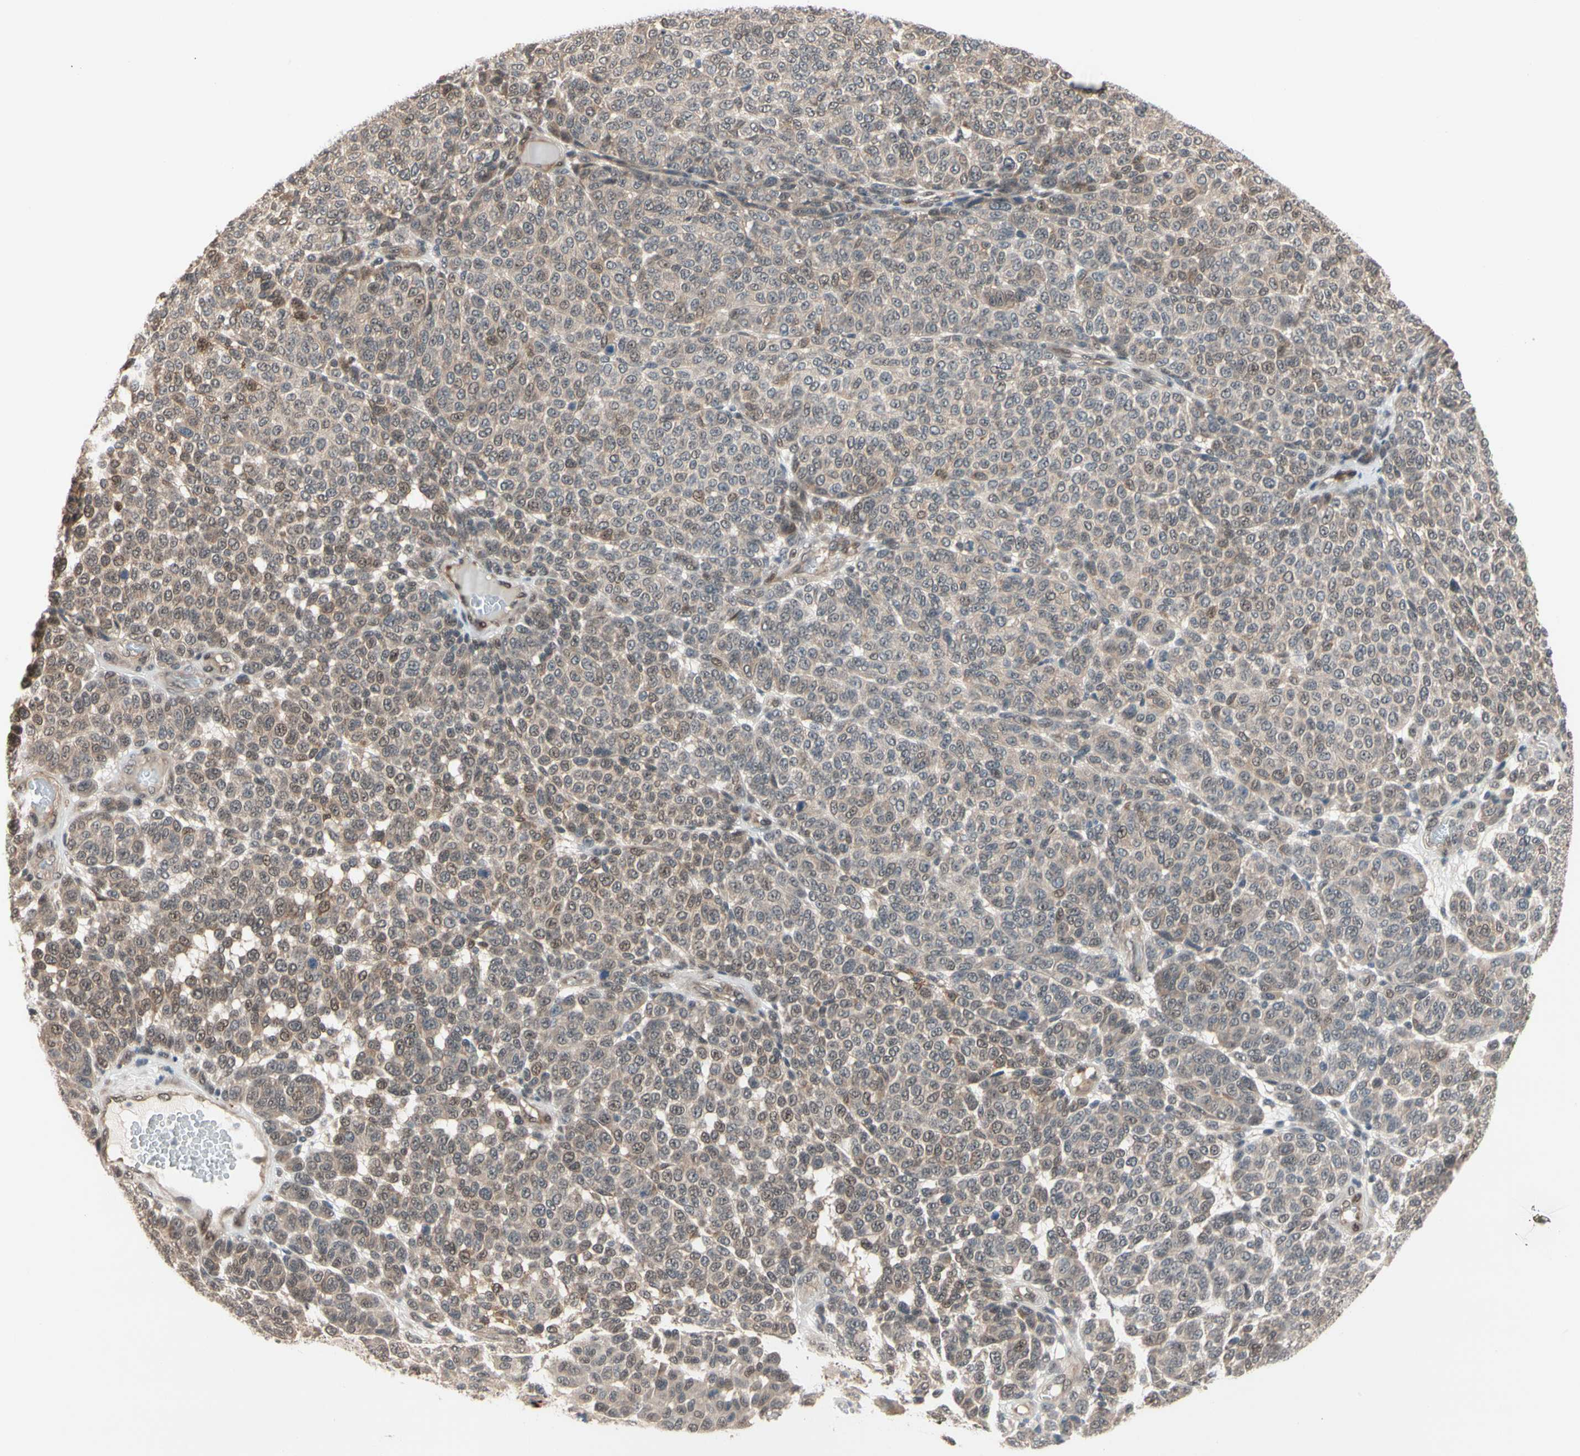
{"staining": {"intensity": "weak", "quantity": ">75%", "location": "cytoplasmic/membranous"}, "tissue": "melanoma", "cell_type": "Tumor cells", "image_type": "cancer", "snomed": [{"axis": "morphology", "description": "Malignant melanoma, NOS"}, {"axis": "topography", "description": "Skin"}], "caption": "IHC (DAB (3,3'-diaminobenzidine)) staining of melanoma demonstrates weak cytoplasmic/membranous protein positivity in about >75% of tumor cells.", "gene": "NGEF", "patient": {"sex": "male", "age": 59}}